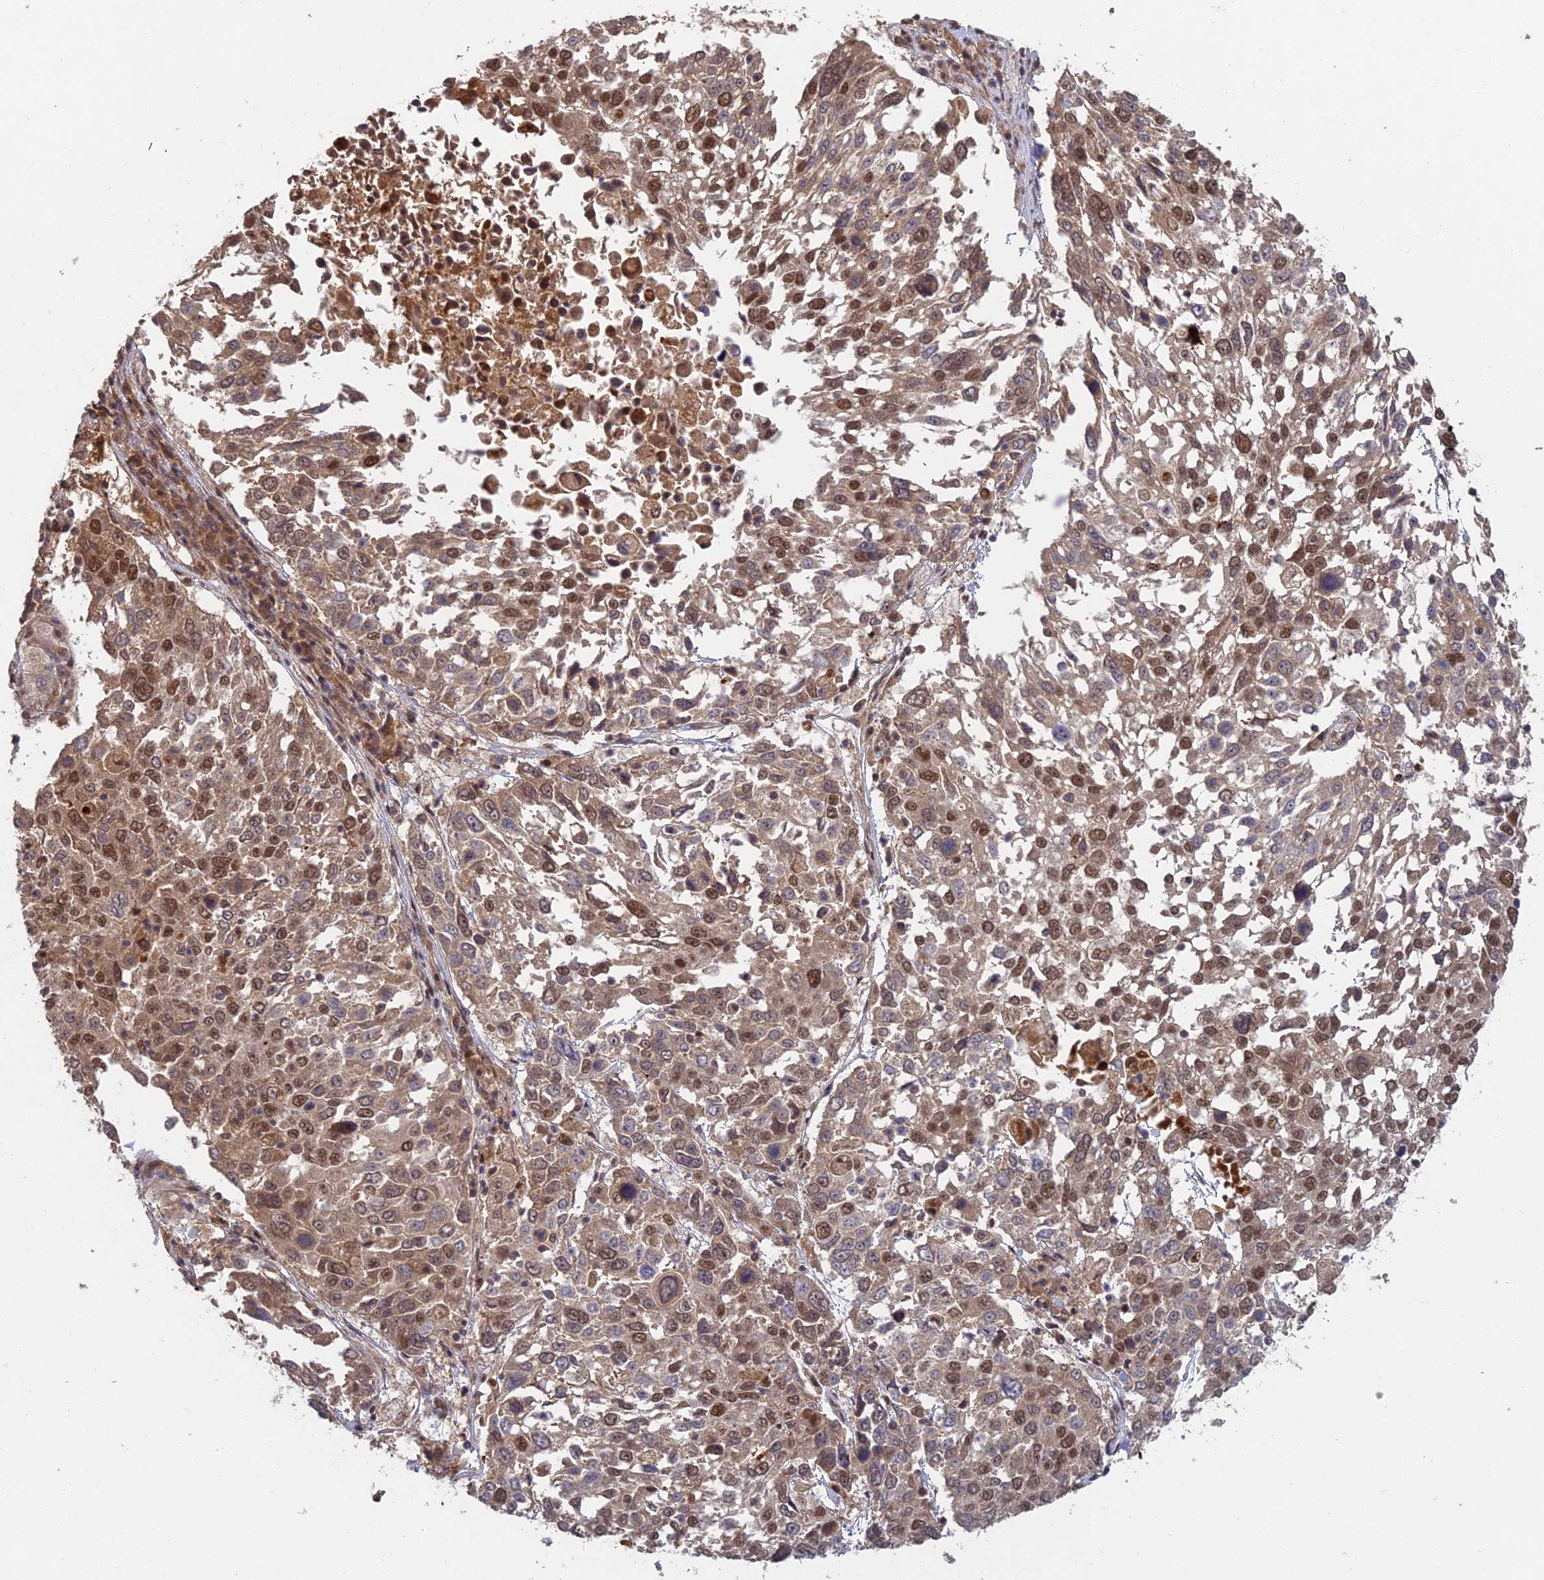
{"staining": {"intensity": "moderate", "quantity": ">75%", "location": "nuclear"}, "tissue": "lung cancer", "cell_type": "Tumor cells", "image_type": "cancer", "snomed": [{"axis": "morphology", "description": "Squamous cell carcinoma, NOS"}, {"axis": "topography", "description": "Lung"}], "caption": "Lung cancer (squamous cell carcinoma) stained with DAB (3,3'-diaminobenzidine) IHC demonstrates medium levels of moderate nuclear expression in approximately >75% of tumor cells. (IHC, brightfield microscopy, high magnification).", "gene": "RANBP3", "patient": {"sex": "male", "age": 65}}